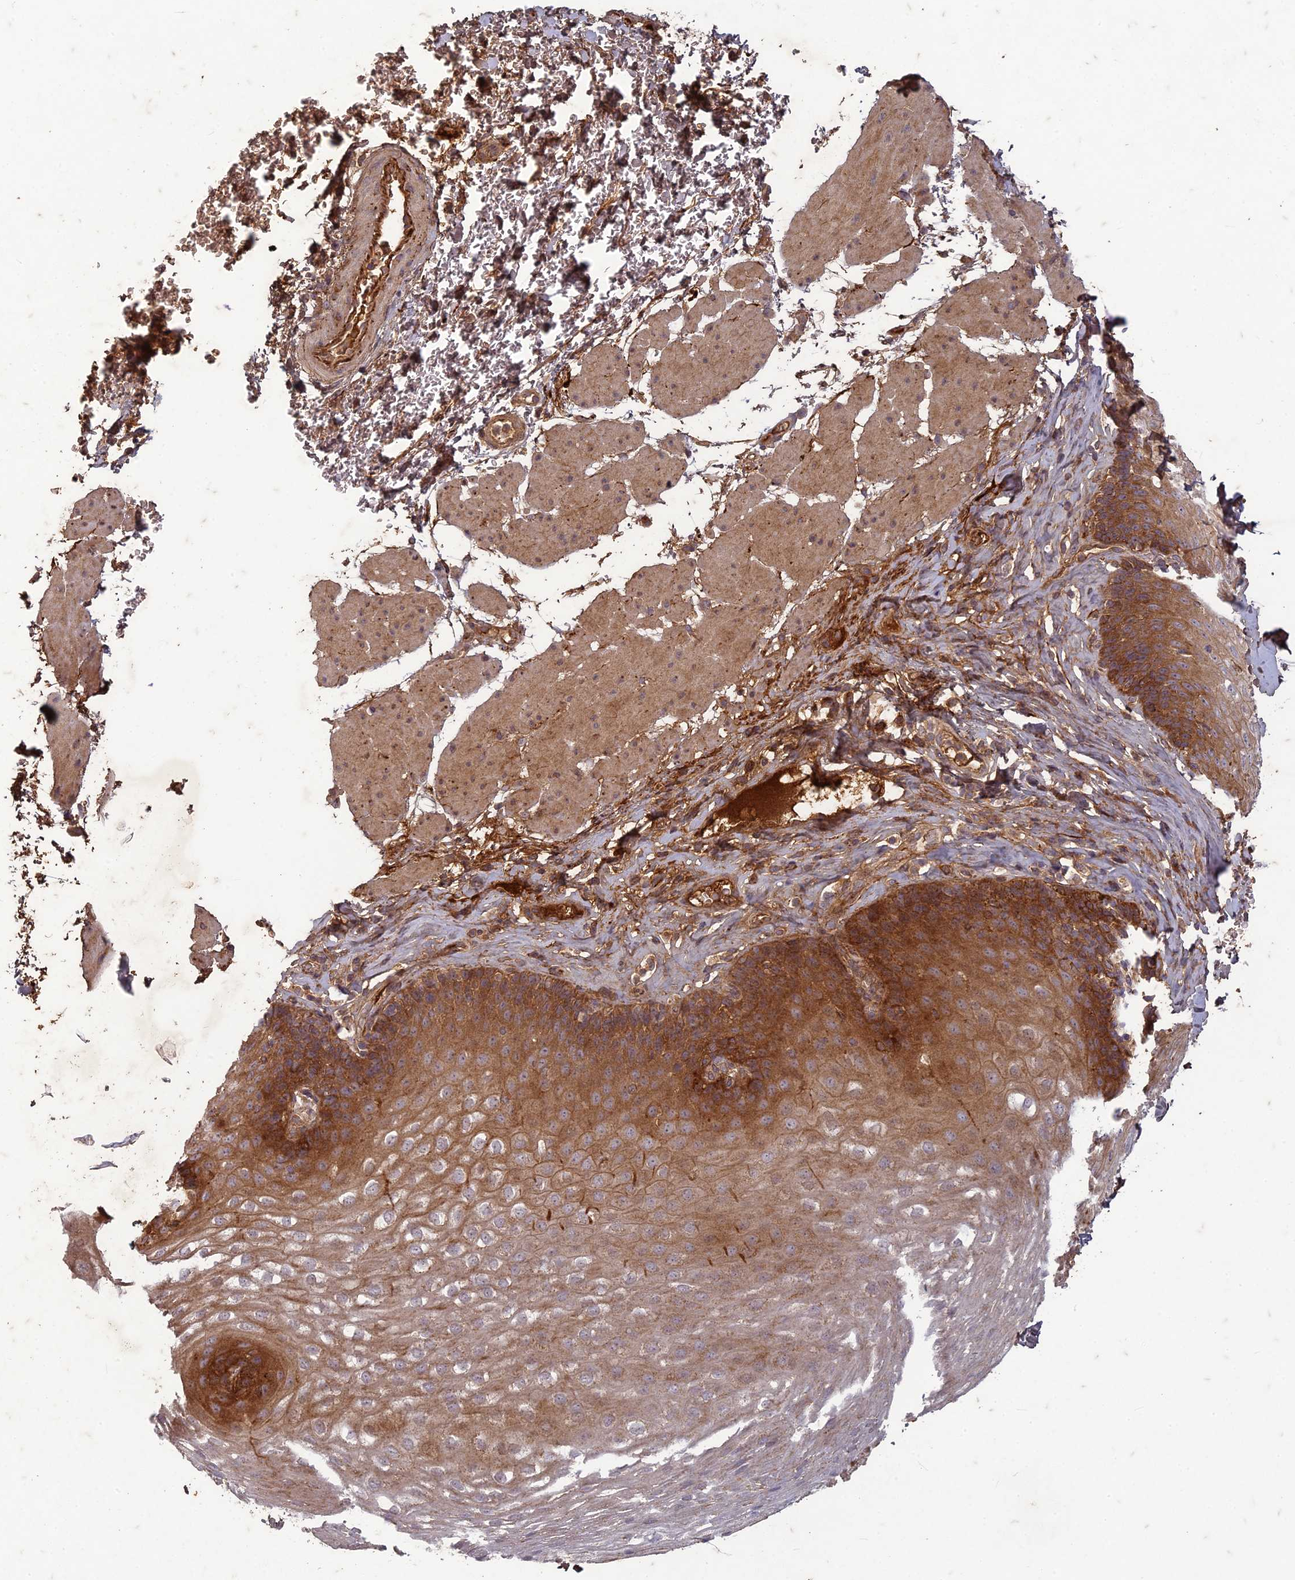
{"staining": {"intensity": "moderate", "quantity": "25%-75%", "location": "cytoplasmic/membranous"}, "tissue": "esophagus", "cell_type": "Squamous epithelial cells", "image_type": "normal", "snomed": [{"axis": "morphology", "description": "Normal tissue, NOS"}, {"axis": "topography", "description": "Esophagus"}], "caption": "A high-resolution image shows immunohistochemistry (IHC) staining of normal esophagus, which demonstrates moderate cytoplasmic/membranous positivity in approximately 25%-75% of squamous epithelial cells. The protein is shown in brown color, while the nuclei are stained blue.", "gene": "TCF25", "patient": {"sex": "female", "age": 66}}